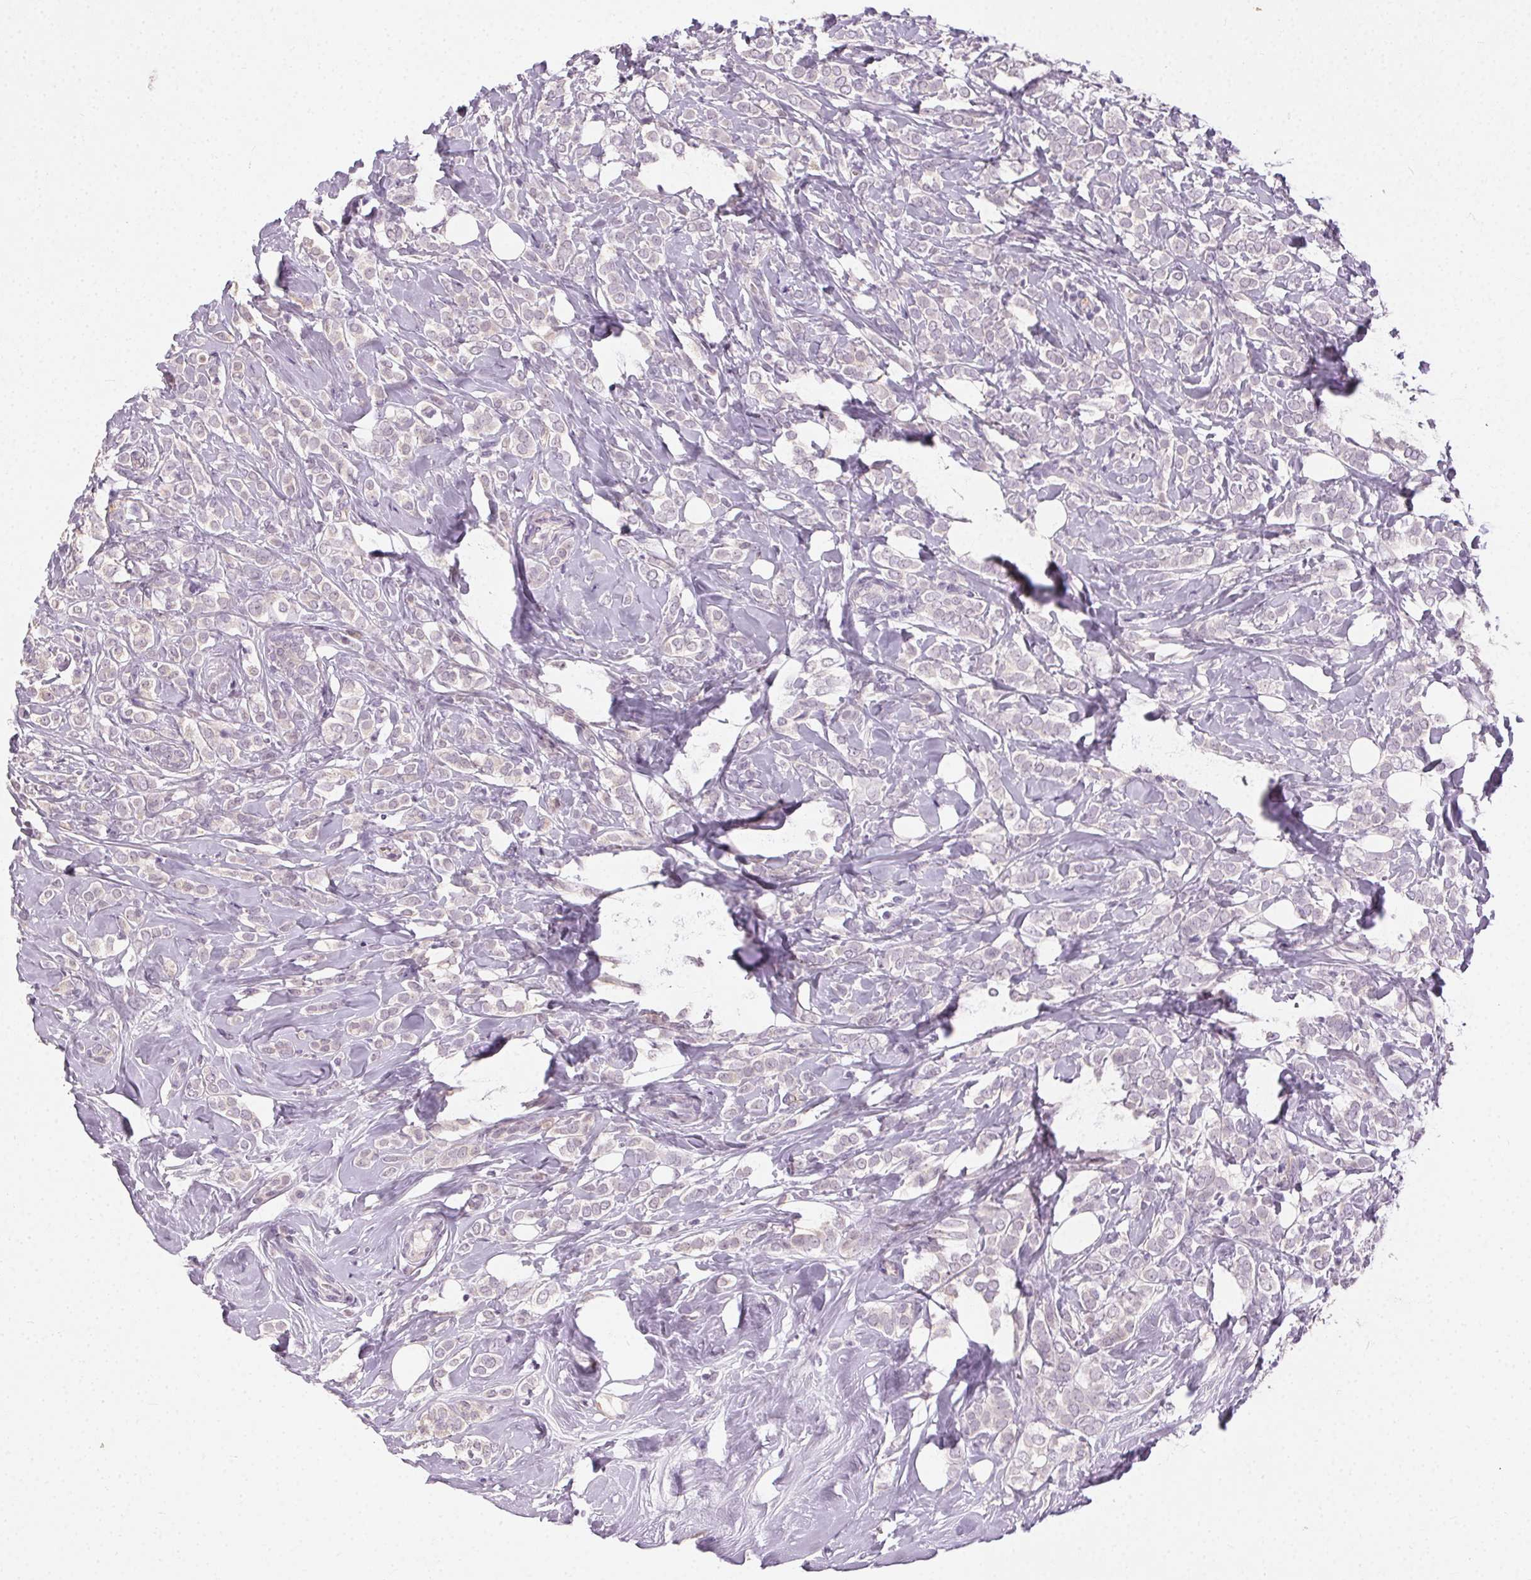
{"staining": {"intensity": "negative", "quantity": "none", "location": "none"}, "tissue": "breast cancer", "cell_type": "Tumor cells", "image_type": "cancer", "snomed": [{"axis": "morphology", "description": "Lobular carcinoma"}, {"axis": "topography", "description": "Breast"}], "caption": "There is no significant expression in tumor cells of breast lobular carcinoma.", "gene": "CLTRN", "patient": {"sex": "female", "age": 49}}